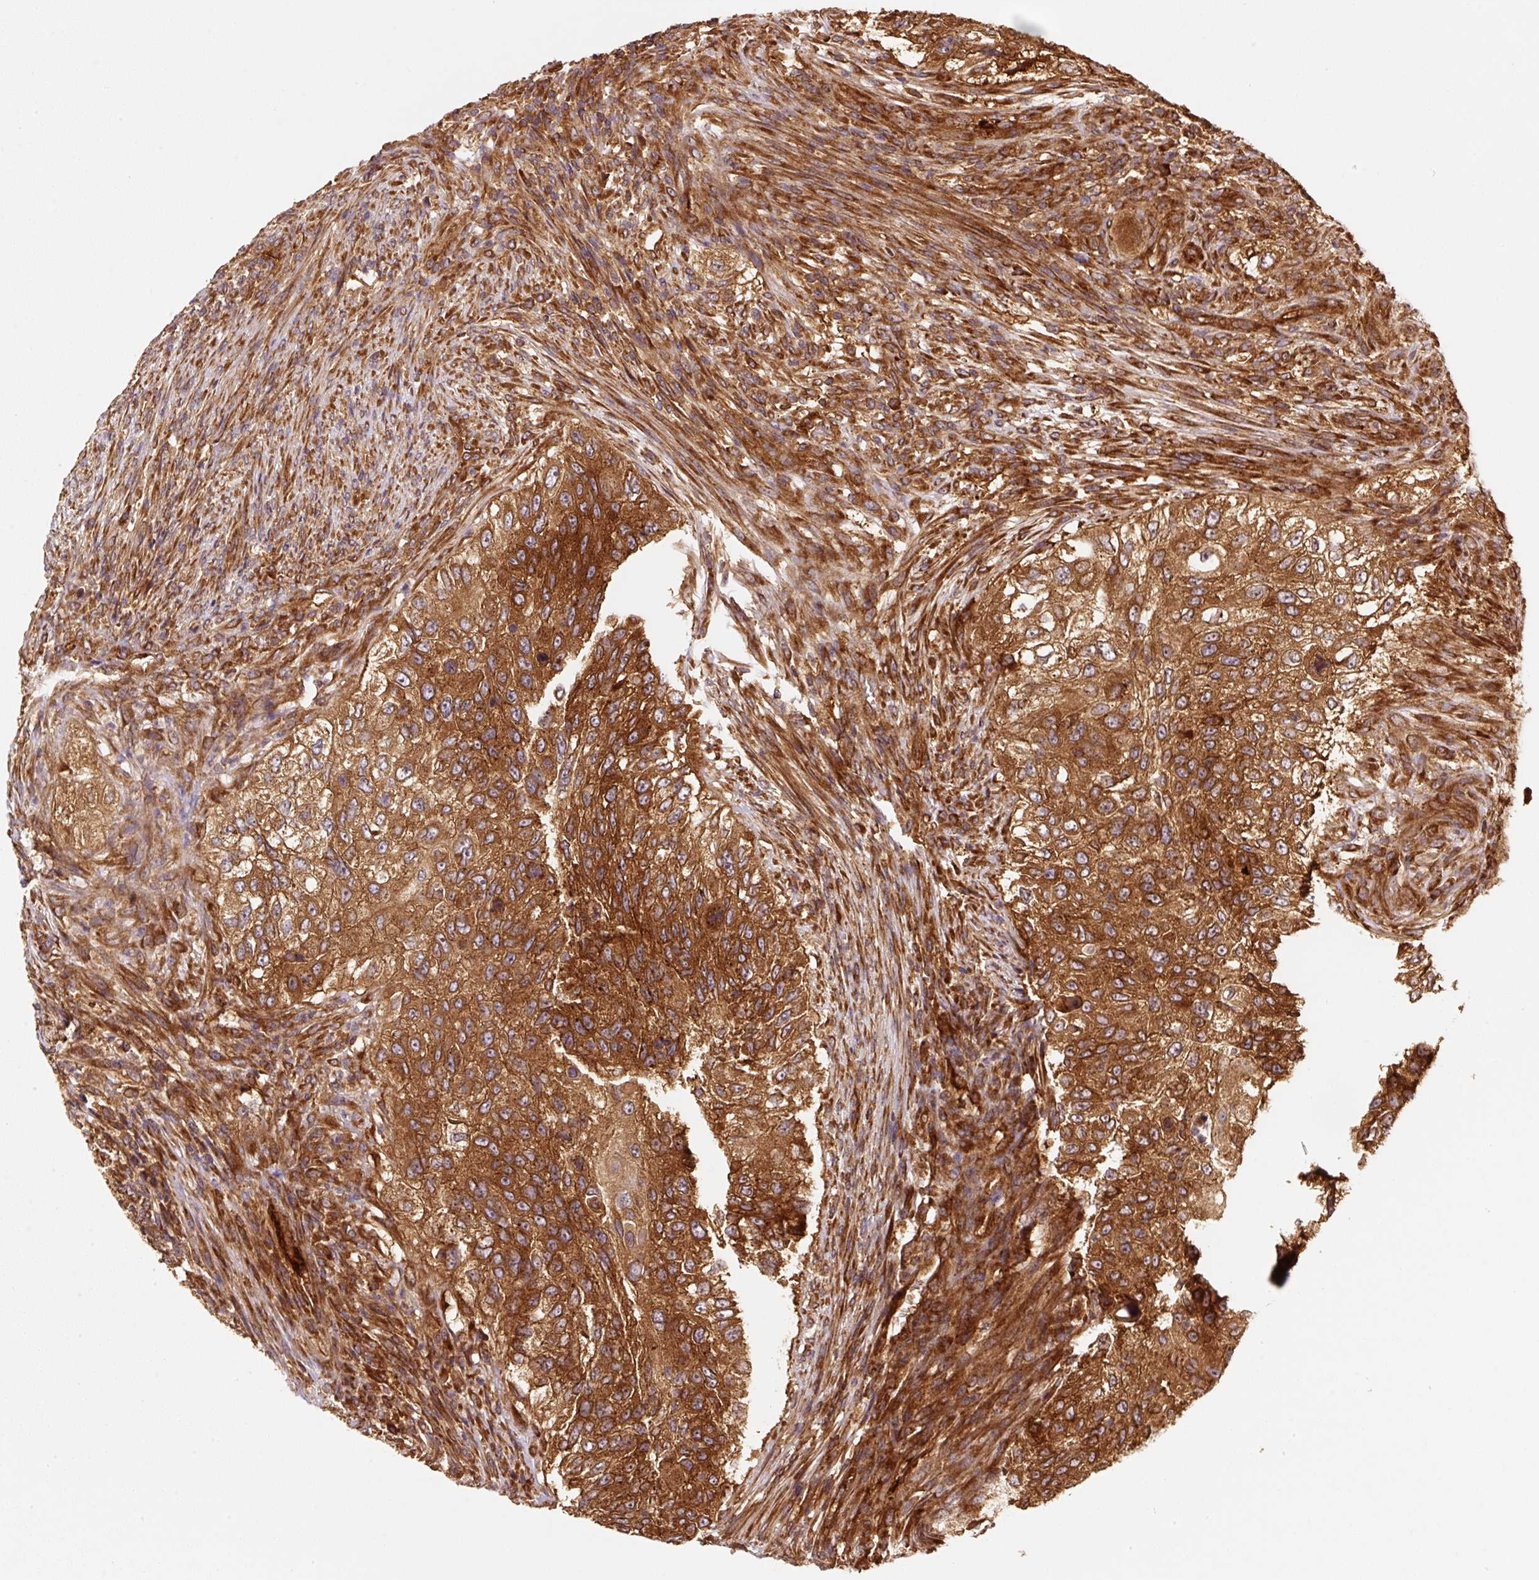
{"staining": {"intensity": "strong", "quantity": ">75%", "location": "cytoplasmic/membranous"}, "tissue": "urothelial cancer", "cell_type": "Tumor cells", "image_type": "cancer", "snomed": [{"axis": "morphology", "description": "Urothelial carcinoma, High grade"}, {"axis": "topography", "description": "Urinary bladder"}], "caption": "Immunohistochemical staining of urothelial carcinoma (high-grade) shows high levels of strong cytoplasmic/membranous expression in approximately >75% of tumor cells.", "gene": "EIF2S2", "patient": {"sex": "female", "age": 60}}